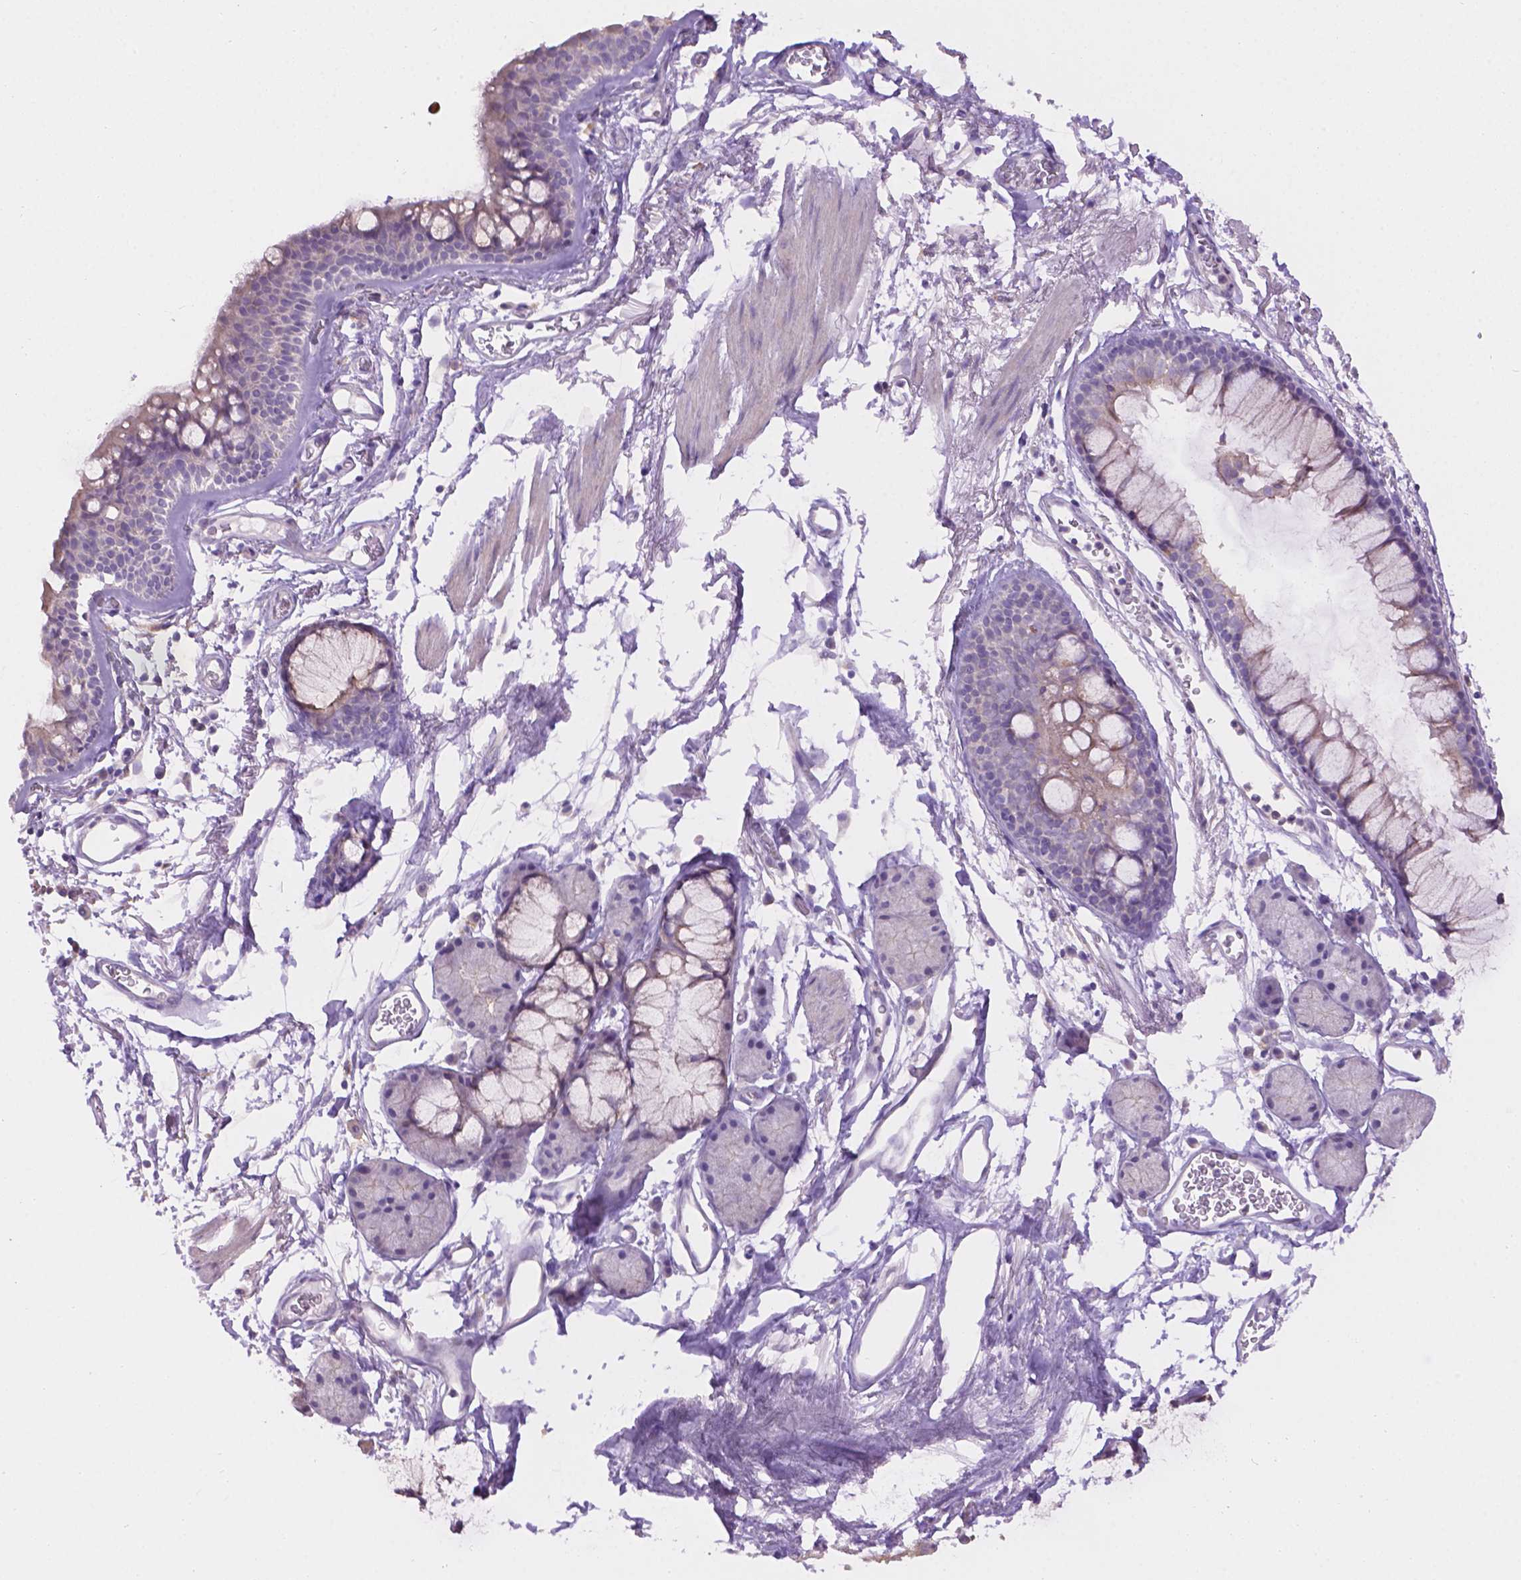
{"staining": {"intensity": "negative", "quantity": "none", "location": "none"}, "tissue": "bronchus", "cell_type": "Respiratory epithelial cells", "image_type": "normal", "snomed": [{"axis": "morphology", "description": "Normal tissue, NOS"}, {"axis": "topography", "description": "Cartilage tissue"}, {"axis": "topography", "description": "Bronchus"}], "caption": "Immunohistochemical staining of normal human bronchus exhibits no significant positivity in respiratory epithelial cells. The staining was performed using DAB (3,3'-diaminobenzidine) to visualize the protein expression in brown, while the nuclei were stained in blue with hematoxylin (Magnification: 20x).", "gene": "CDH7", "patient": {"sex": "female", "age": 79}}